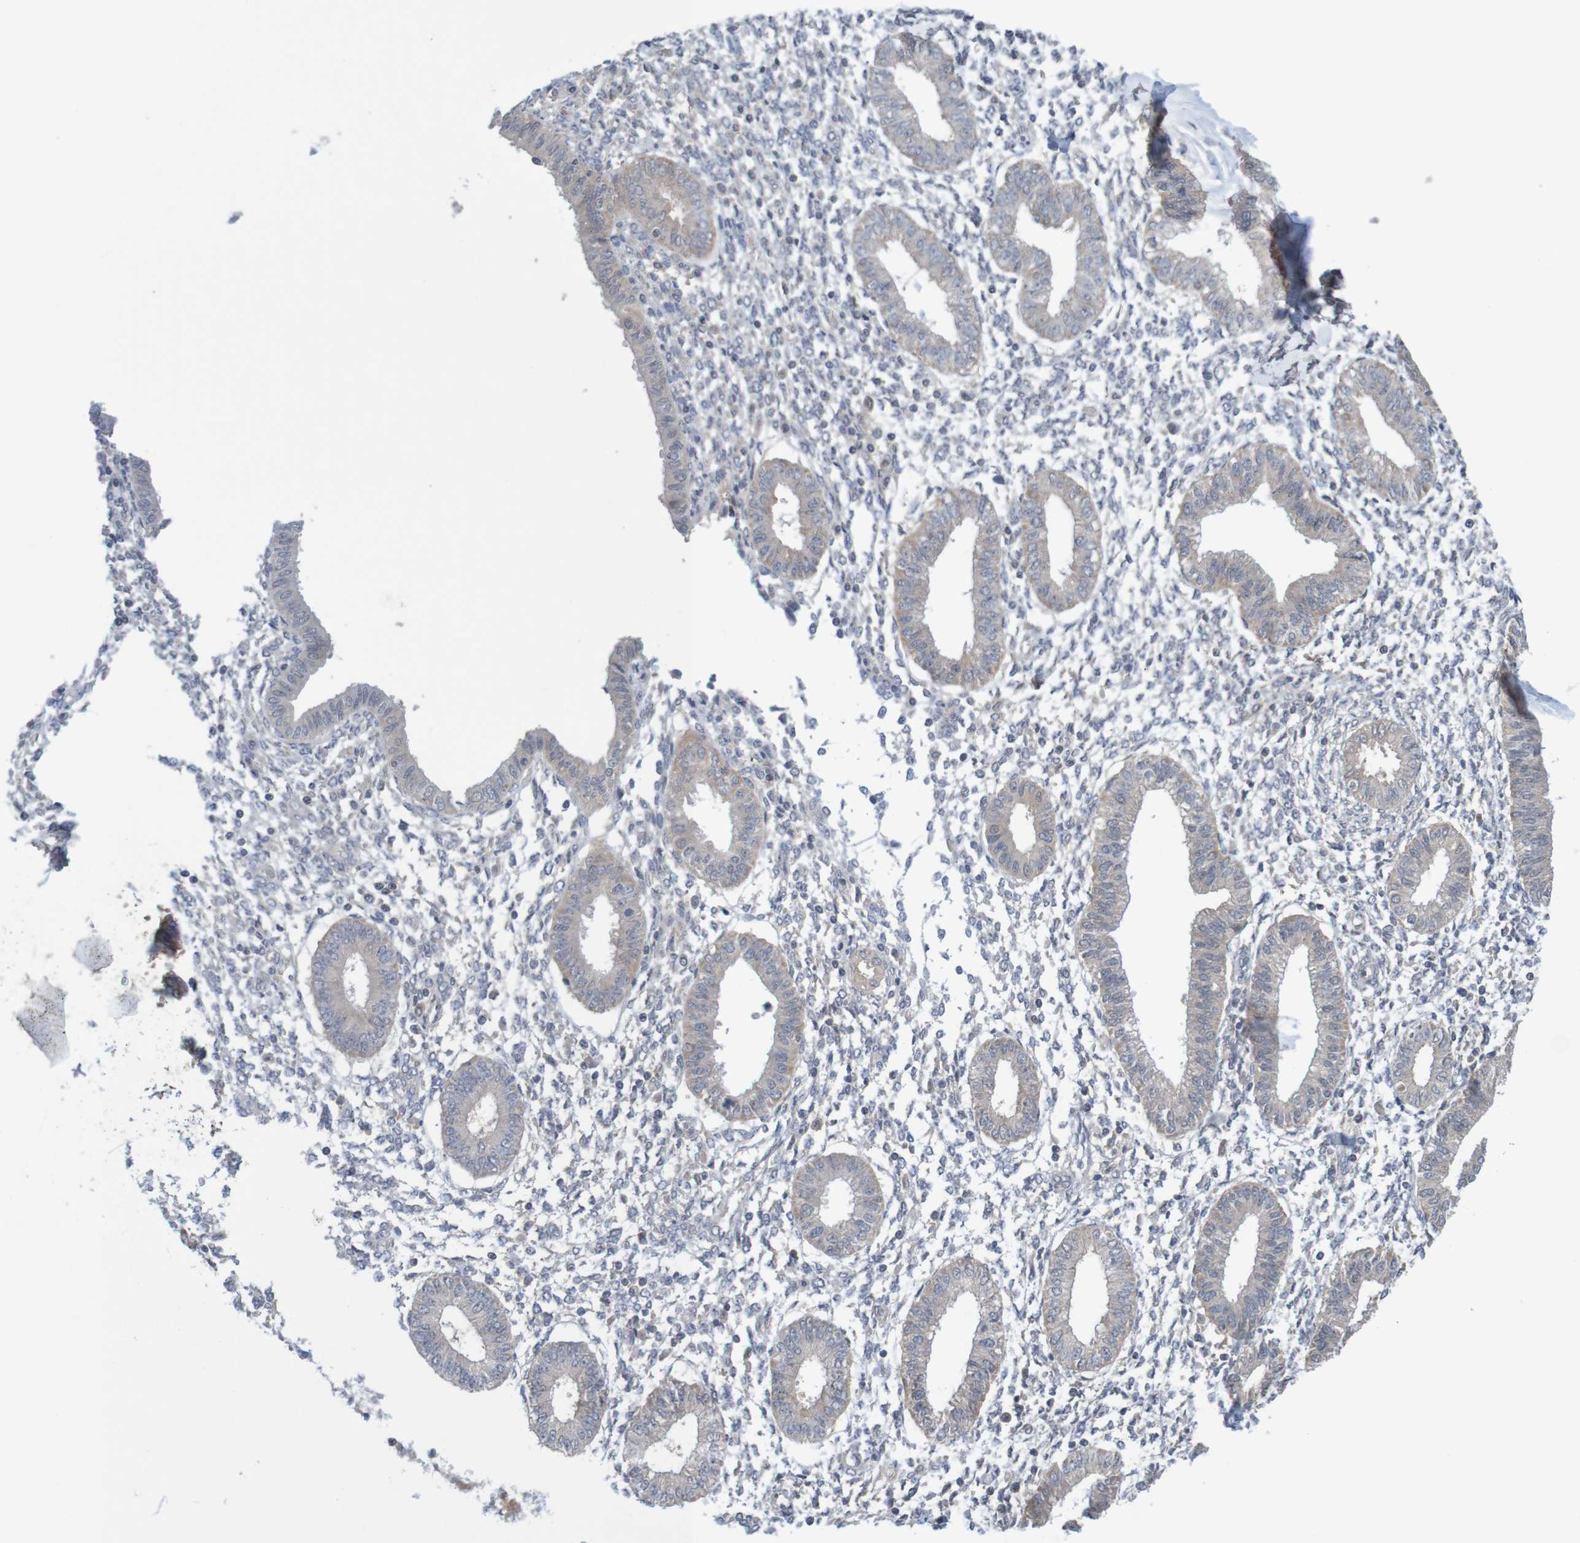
{"staining": {"intensity": "negative", "quantity": "none", "location": "none"}, "tissue": "endometrium", "cell_type": "Cells in endometrial stroma", "image_type": "normal", "snomed": [{"axis": "morphology", "description": "Normal tissue, NOS"}, {"axis": "topography", "description": "Endometrium"}], "caption": "This is an immunohistochemistry (IHC) histopathology image of benign endometrium. There is no expression in cells in endometrial stroma.", "gene": "ANKK1", "patient": {"sex": "female", "age": 50}}